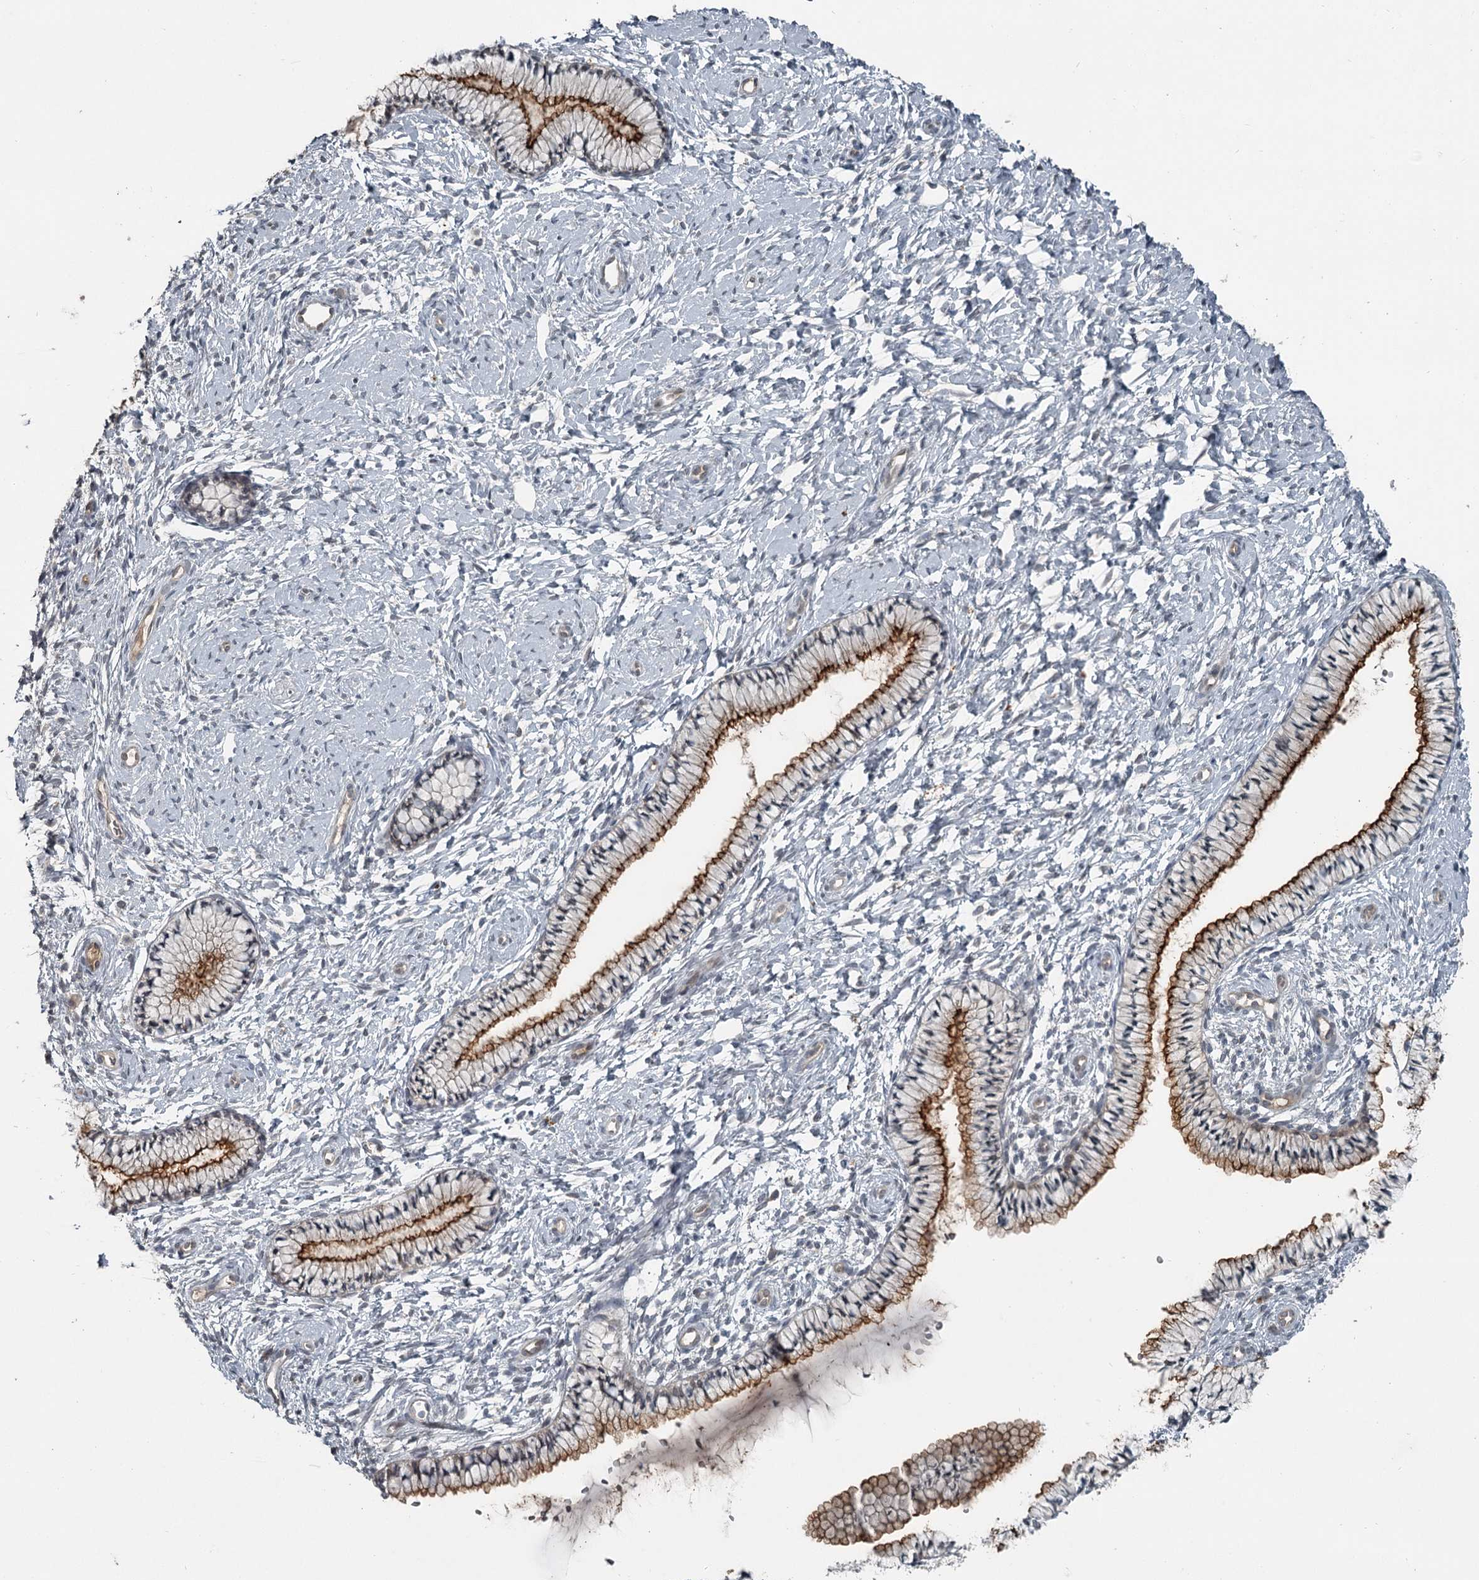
{"staining": {"intensity": "moderate", "quantity": ">75%", "location": "cytoplasmic/membranous"}, "tissue": "cervix", "cell_type": "Glandular cells", "image_type": "normal", "snomed": [{"axis": "morphology", "description": "Normal tissue, NOS"}, {"axis": "topography", "description": "Cervix"}], "caption": "Brown immunohistochemical staining in normal human cervix demonstrates moderate cytoplasmic/membranous staining in approximately >75% of glandular cells.", "gene": "SLC39A8", "patient": {"sex": "female", "age": 33}}